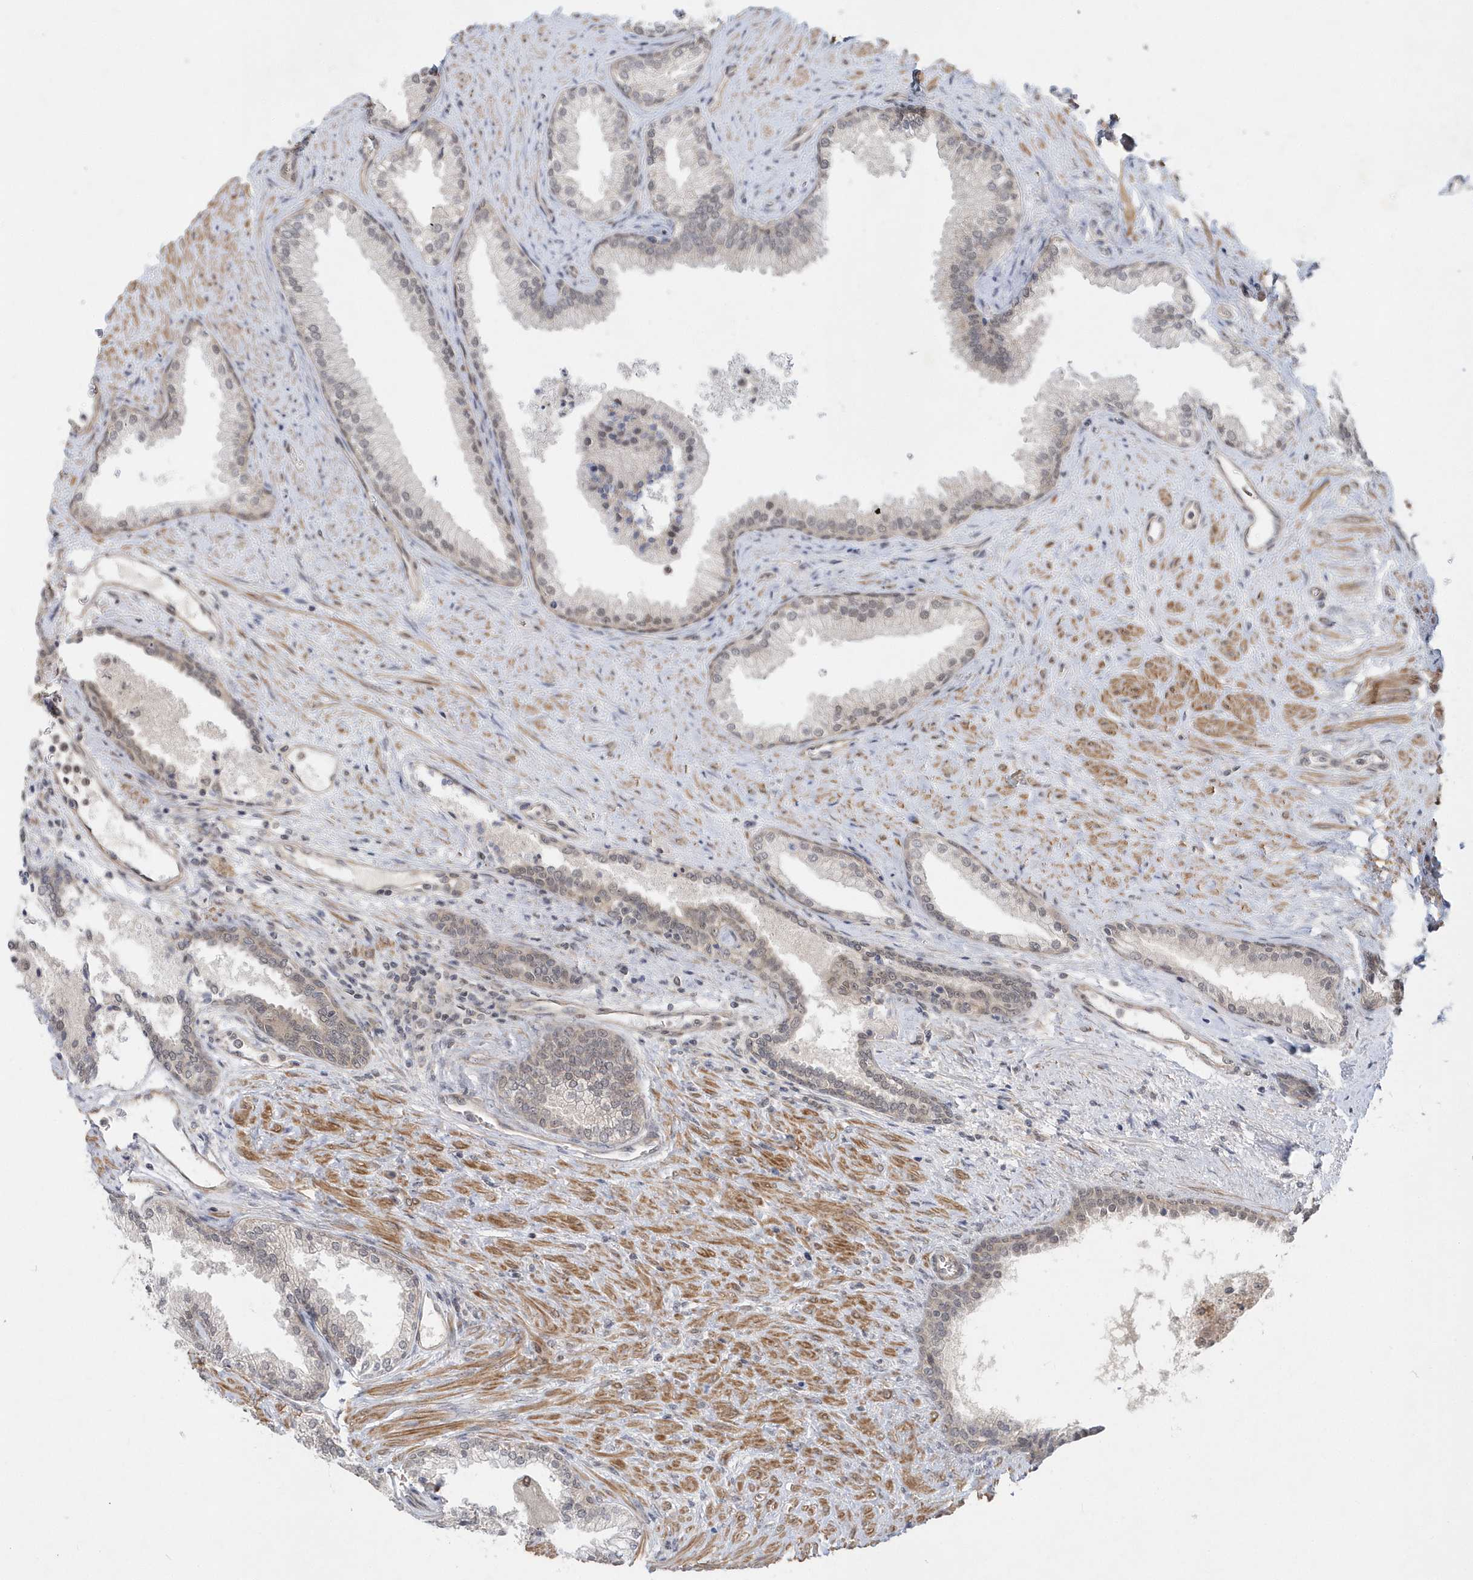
{"staining": {"intensity": "weak", "quantity": "<25%", "location": "cytoplasmic/membranous"}, "tissue": "prostate", "cell_type": "Glandular cells", "image_type": "normal", "snomed": [{"axis": "morphology", "description": "Normal tissue, NOS"}, {"axis": "topography", "description": "Prostate"}], "caption": "This micrograph is of benign prostate stained with immunohistochemistry (IHC) to label a protein in brown with the nuclei are counter-stained blue. There is no staining in glandular cells. Nuclei are stained in blue.", "gene": "MXI1", "patient": {"sex": "male", "age": 76}}